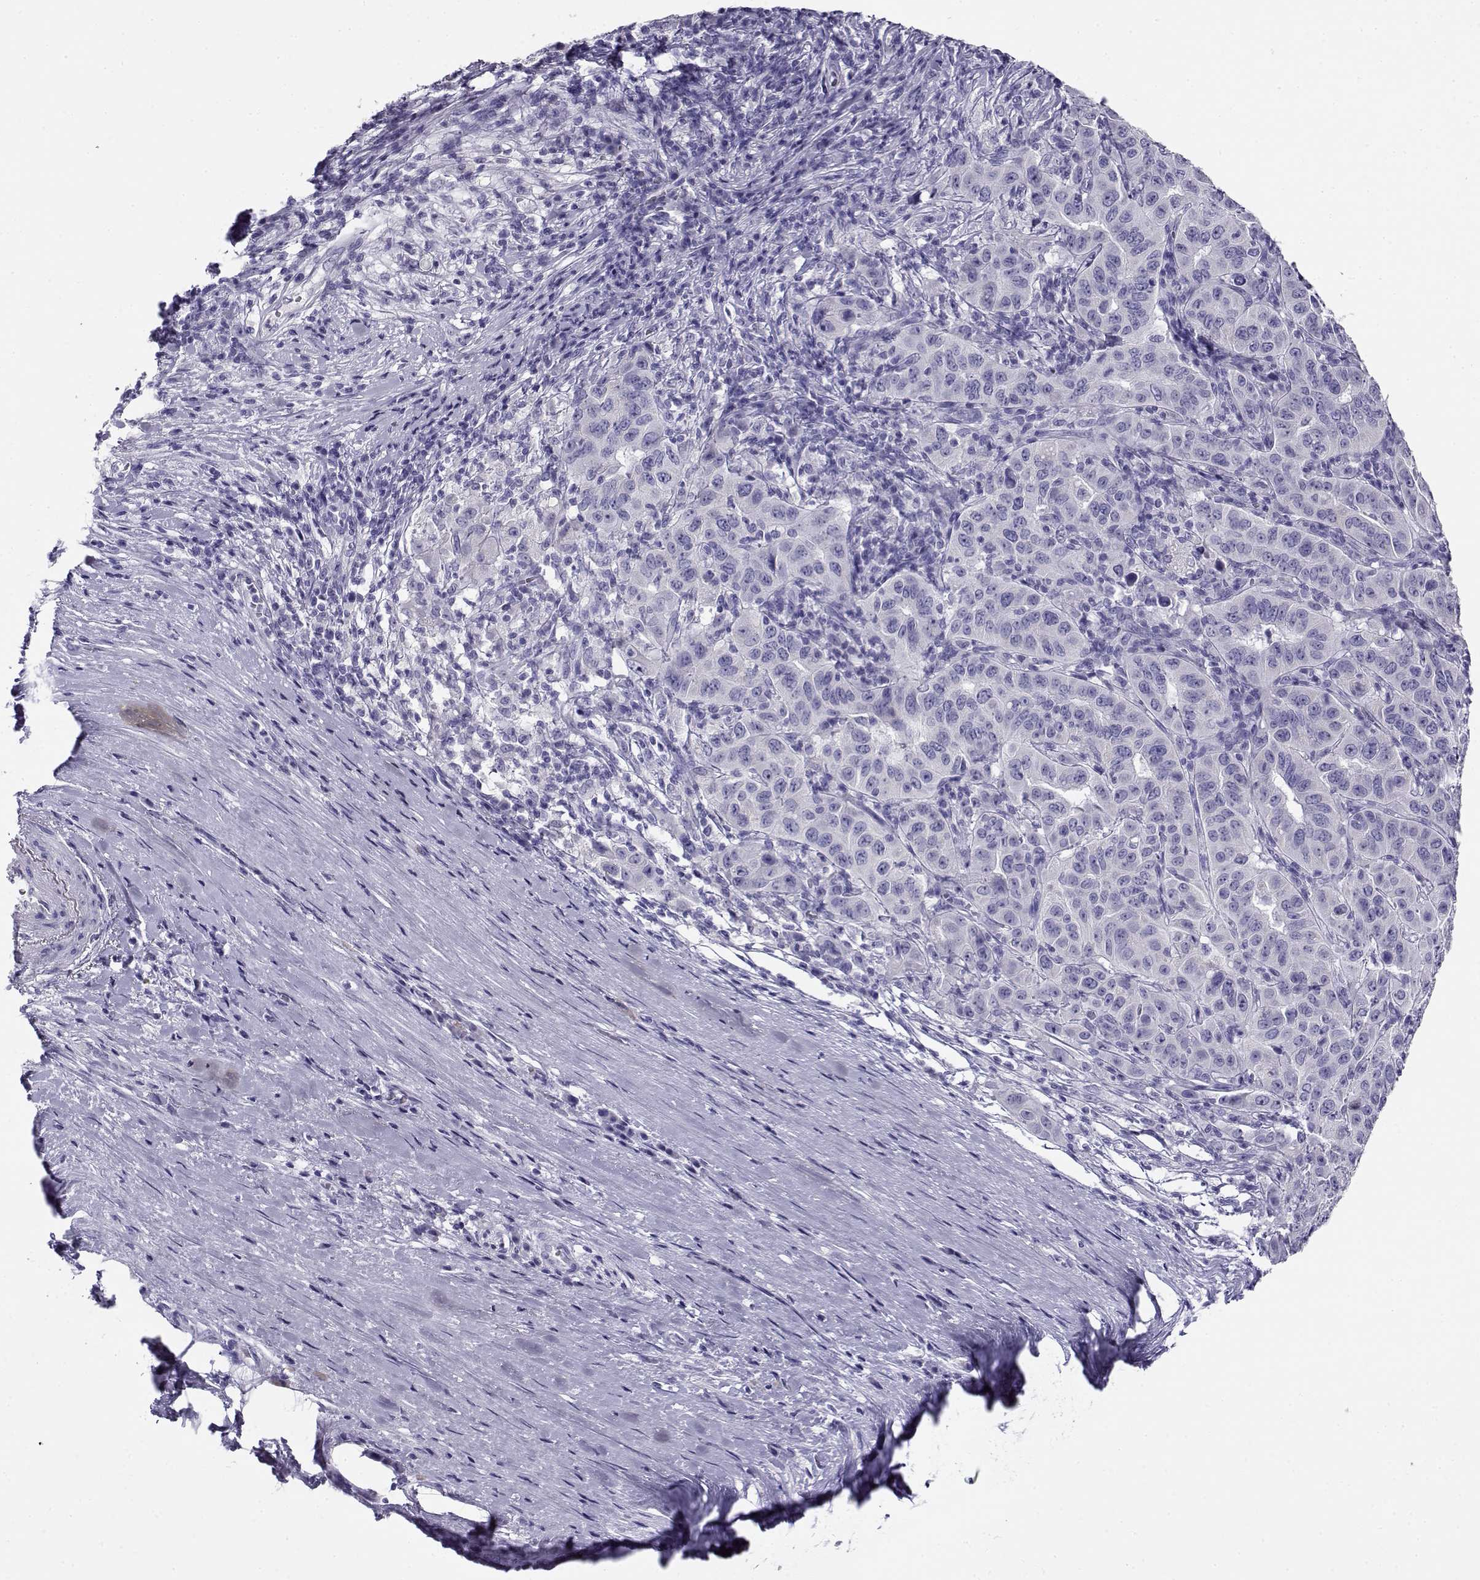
{"staining": {"intensity": "negative", "quantity": "none", "location": "none"}, "tissue": "pancreatic cancer", "cell_type": "Tumor cells", "image_type": "cancer", "snomed": [{"axis": "morphology", "description": "Adenocarcinoma, NOS"}, {"axis": "topography", "description": "Pancreas"}], "caption": "The IHC histopathology image has no significant staining in tumor cells of pancreatic cancer tissue. (Stains: DAB IHC with hematoxylin counter stain, Microscopy: brightfield microscopy at high magnification).", "gene": "CABS1", "patient": {"sex": "male", "age": 63}}